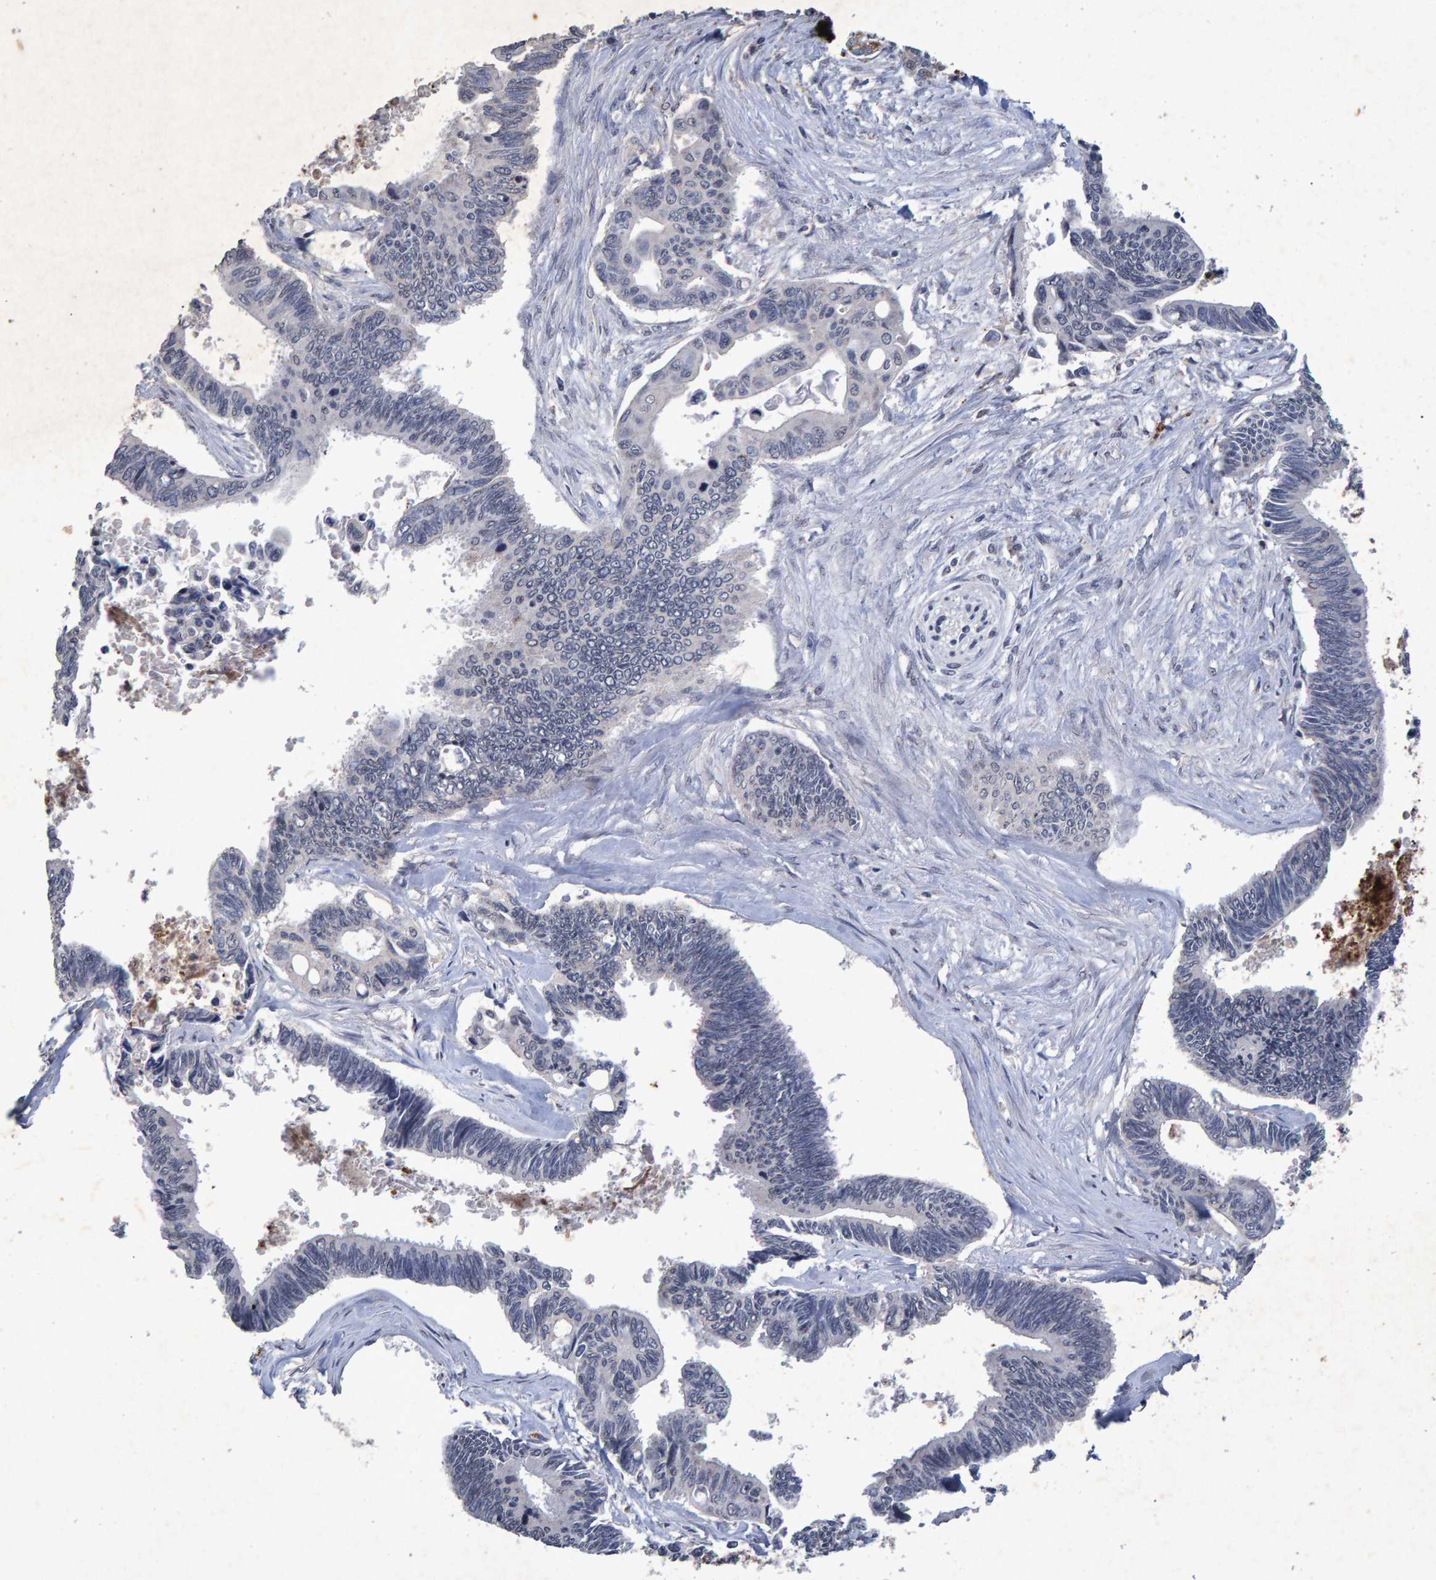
{"staining": {"intensity": "negative", "quantity": "none", "location": "none"}, "tissue": "pancreatic cancer", "cell_type": "Tumor cells", "image_type": "cancer", "snomed": [{"axis": "morphology", "description": "Adenocarcinoma, NOS"}, {"axis": "topography", "description": "Pancreas"}], "caption": "Adenocarcinoma (pancreatic) was stained to show a protein in brown. There is no significant expression in tumor cells.", "gene": "GALC", "patient": {"sex": "female", "age": 70}}